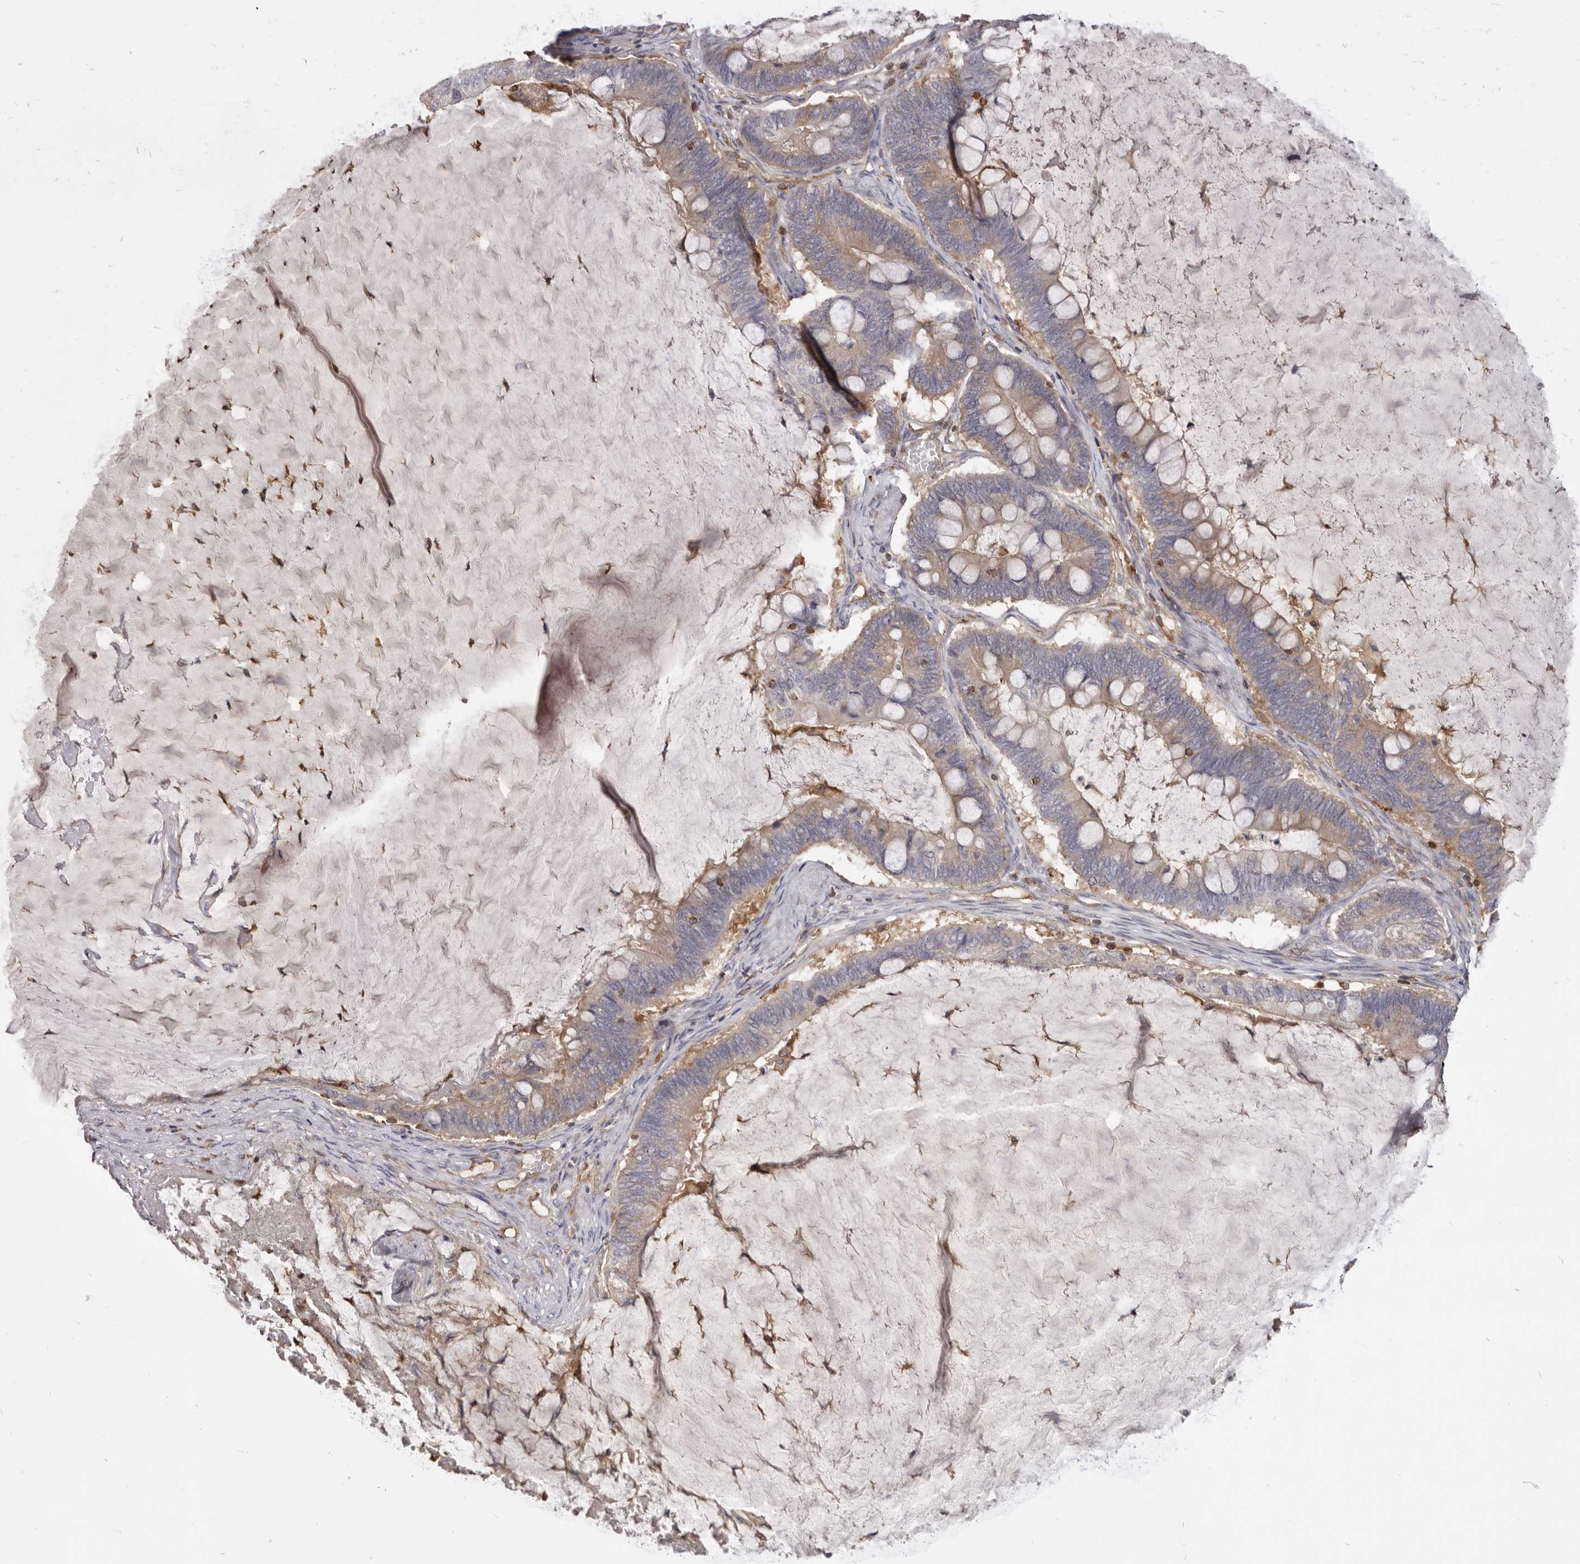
{"staining": {"intensity": "weak", "quantity": "25%-75%", "location": "cytoplasmic/membranous"}, "tissue": "ovarian cancer", "cell_type": "Tumor cells", "image_type": "cancer", "snomed": [{"axis": "morphology", "description": "Cystadenocarcinoma, mucinous, NOS"}, {"axis": "topography", "description": "Ovary"}], "caption": "High-magnification brightfield microscopy of mucinous cystadenocarcinoma (ovarian) stained with DAB (3,3'-diaminobenzidine) (brown) and counterstained with hematoxylin (blue). tumor cells exhibit weak cytoplasmic/membranous positivity is present in approximately25%-75% of cells.", "gene": "CBL", "patient": {"sex": "female", "age": 61}}